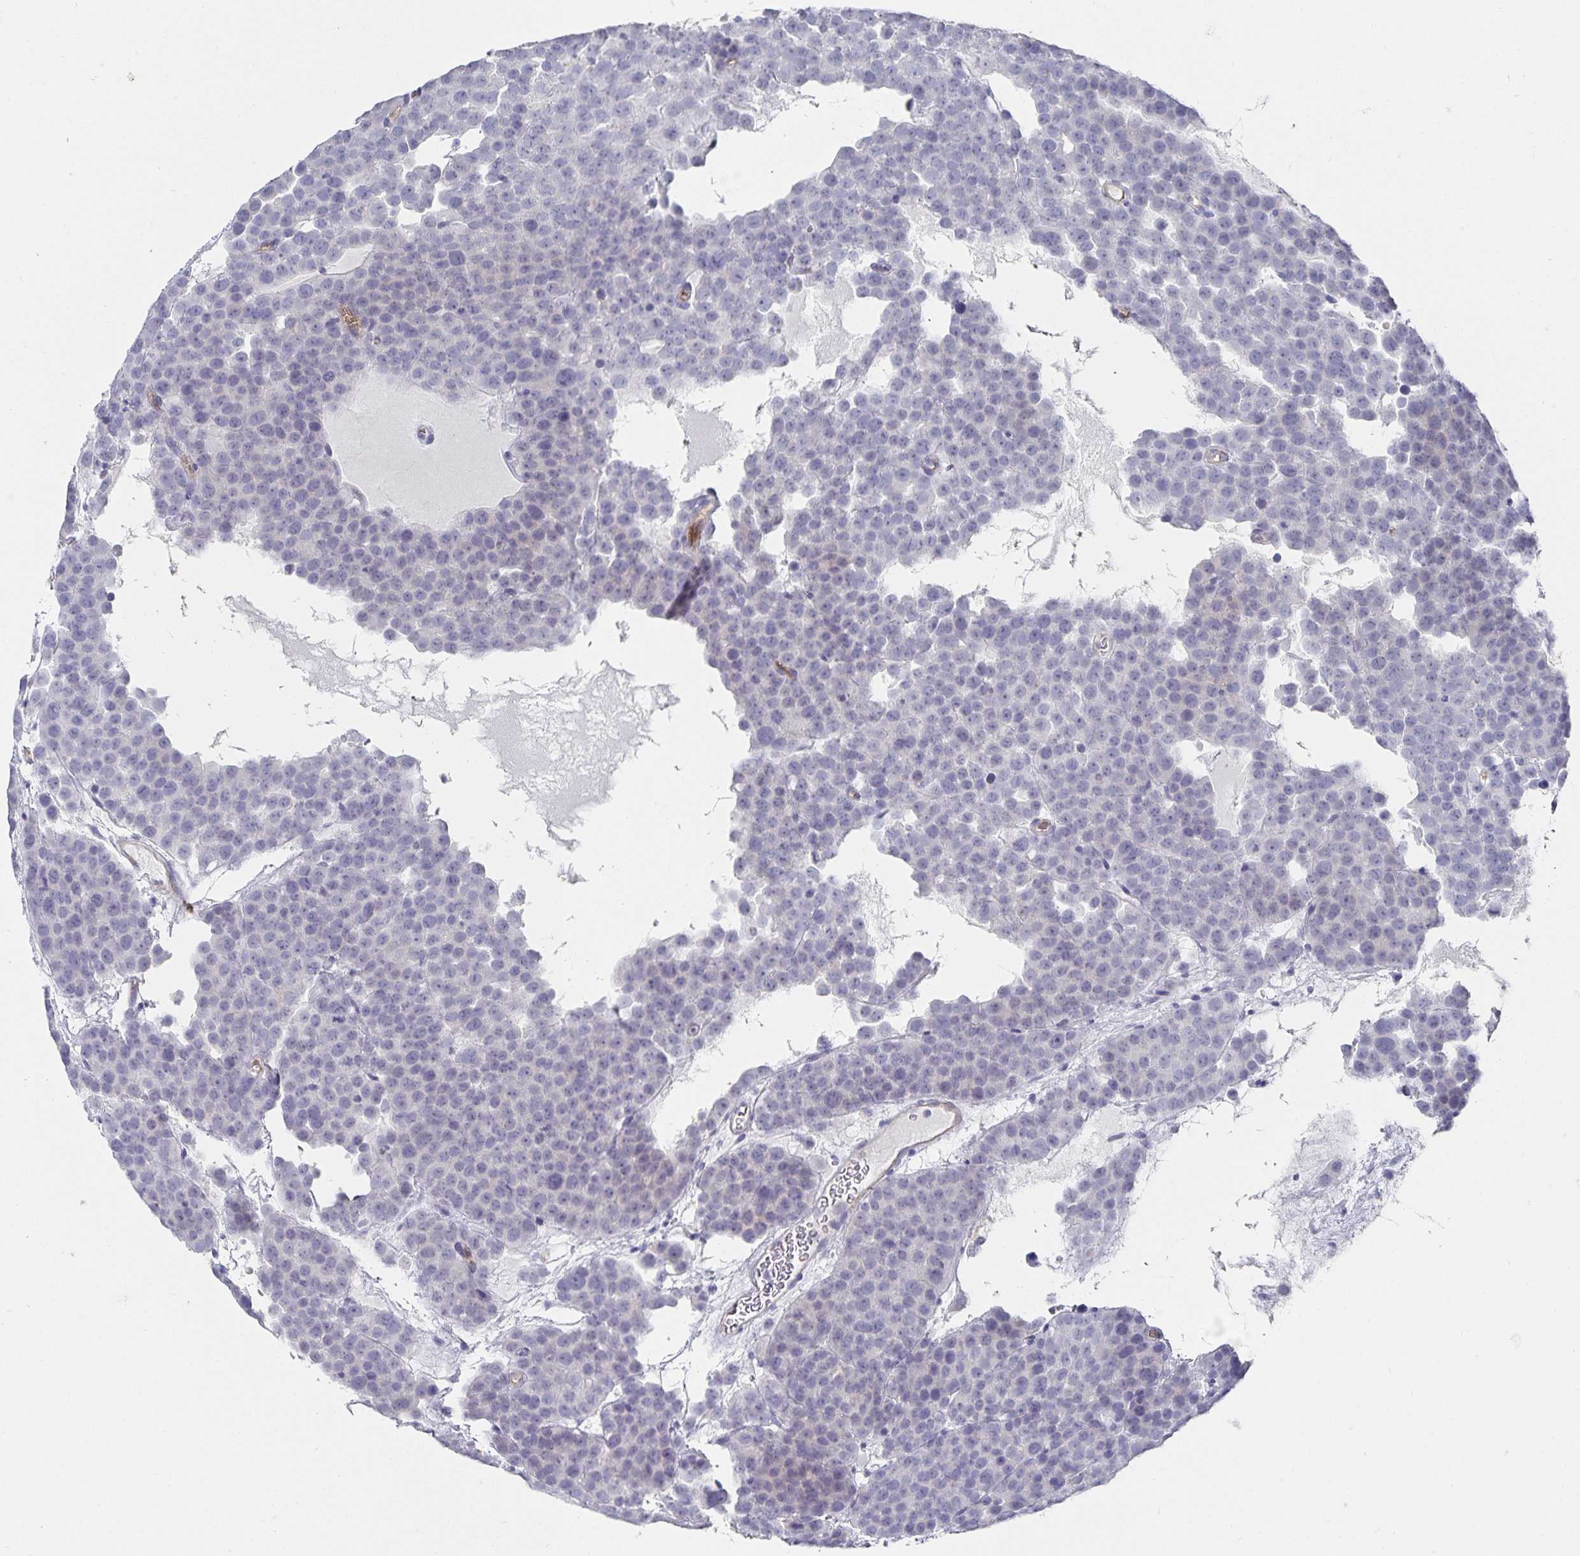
{"staining": {"intensity": "negative", "quantity": "none", "location": "none"}, "tissue": "testis cancer", "cell_type": "Tumor cells", "image_type": "cancer", "snomed": [{"axis": "morphology", "description": "Seminoma, NOS"}, {"axis": "topography", "description": "Testis"}], "caption": "Image shows no significant protein expression in tumor cells of testis cancer (seminoma).", "gene": "PODXL", "patient": {"sex": "male", "age": 71}}